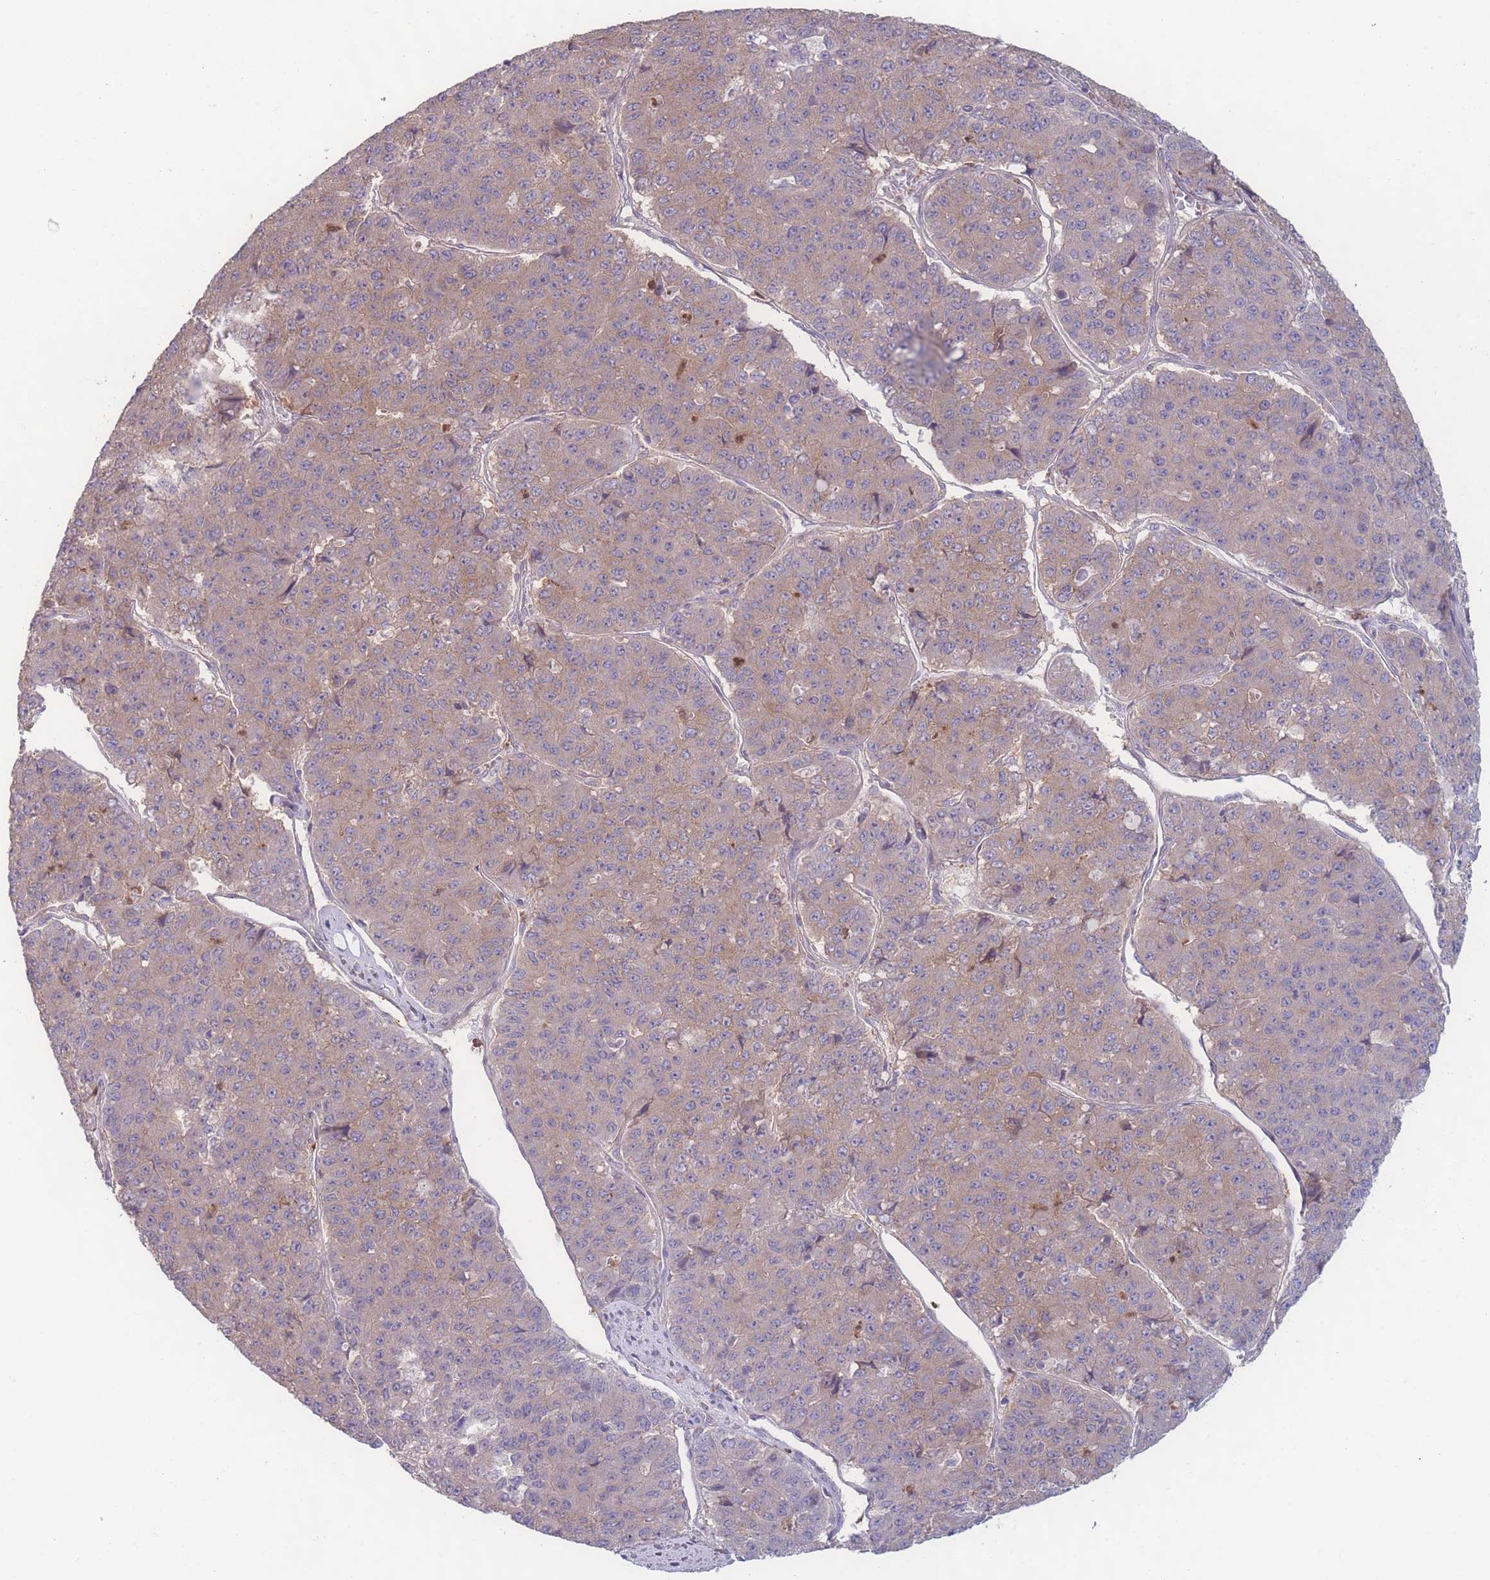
{"staining": {"intensity": "weak", "quantity": "25%-75%", "location": "cytoplasmic/membranous"}, "tissue": "pancreatic cancer", "cell_type": "Tumor cells", "image_type": "cancer", "snomed": [{"axis": "morphology", "description": "Adenocarcinoma, NOS"}, {"axis": "topography", "description": "Pancreas"}], "caption": "This photomicrograph shows IHC staining of pancreatic cancer, with low weak cytoplasmic/membranous expression in approximately 25%-75% of tumor cells.", "gene": "STEAP3", "patient": {"sex": "male", "age": 50}}